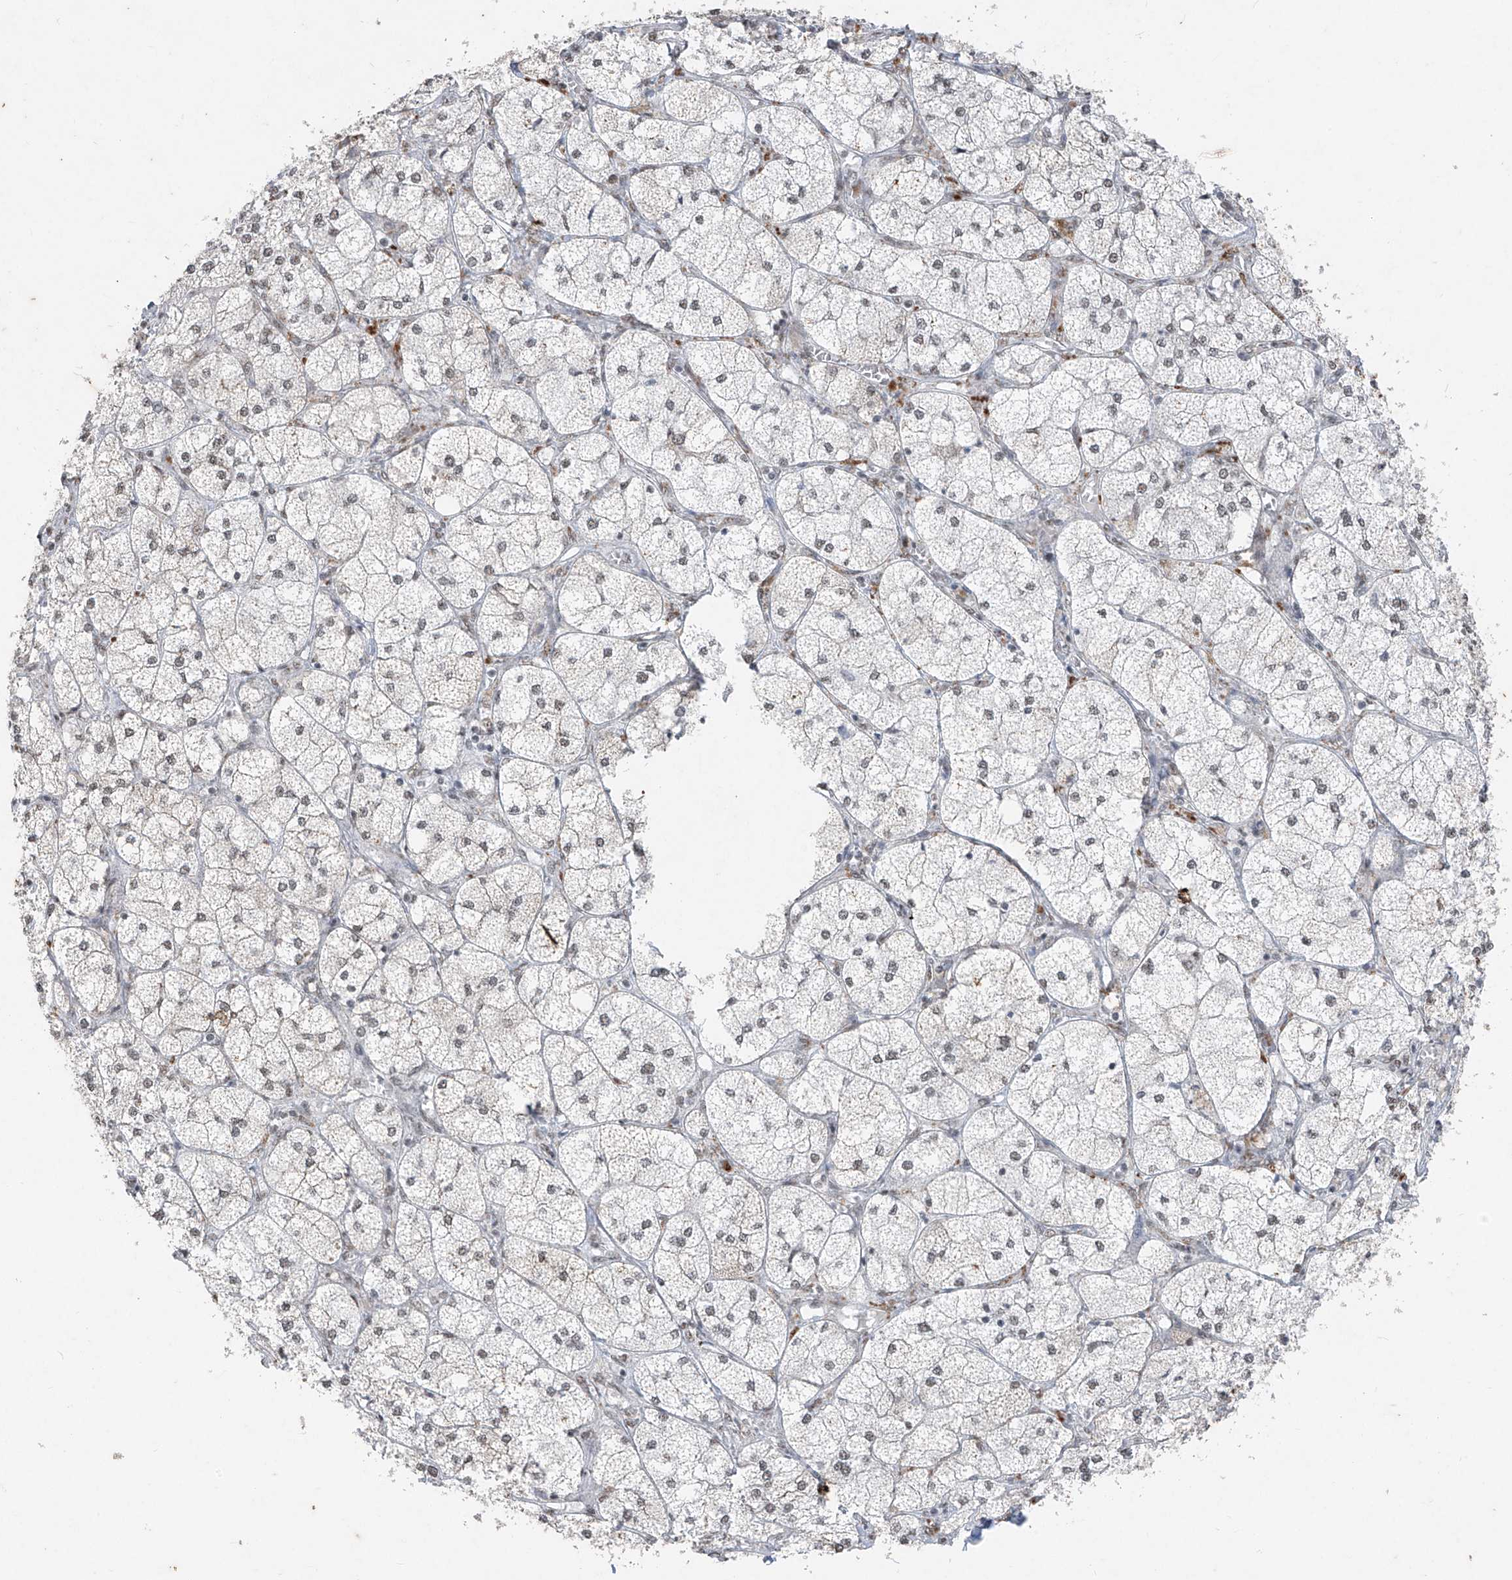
{"staining": {"intensity": "negative", "quantity": "none", "location": "none"}, "tissue": "adrenal gland", "cell_type": "Glandular cells", "image_type": "normal", "snomed": [{"axis": "morphology", "description": "Normal tissue, NOS"}, {"axis": "topography", "description": "Adrenal gland"}], "caption": "Immunohistochemical staining of unremarkable adrenal gland demonstrates no significant expression in glandular cells. (Brightfield microscopy of DAB (3,3'-diaminobenzidine) immunohistochemistry at high magnification).", "gene": "TFEC", "patient": {"sex": "female", "age": 61}}